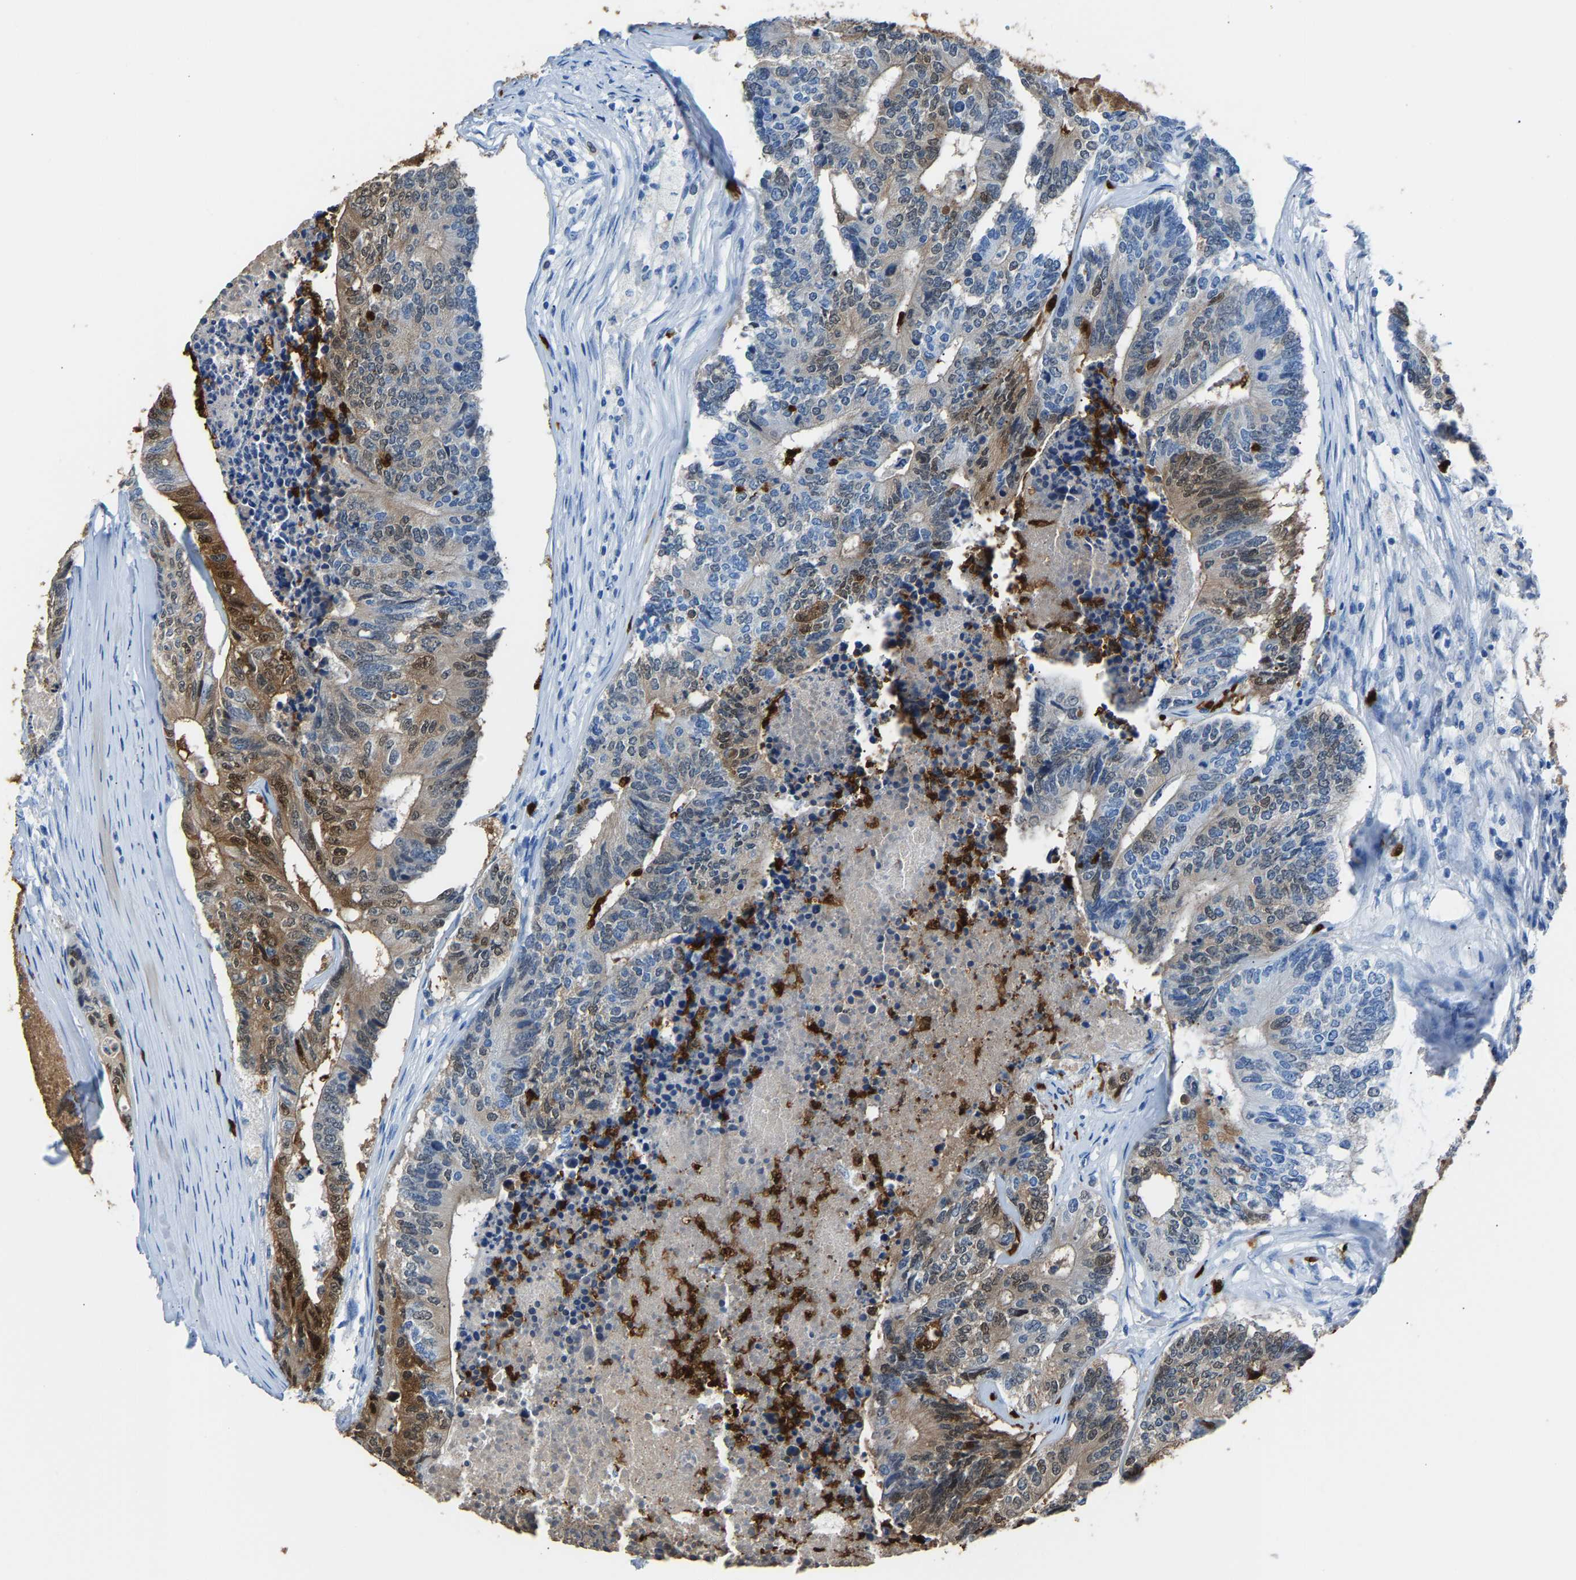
{"staining": {"intensity": "moderate", "quantity": "25%-75%", "location": "cytoplasmic/membranous,nuclear"}, "tissue": "colorectal cancer", "cell_type": "Tumor cells", "image_type": "cancer", "snomed": [{"axis": "morphology", "description": "Adenocarcinoma, NOS"}, {"axis": "topography", "description": "Colon"}], "caption": "Human colorectal cancer (adenocarcinoma) stained with a protein marker reveals moderate staining in tumor cells.", "gene": "S100P", "patient": {"sex": "female", "age": 67}}